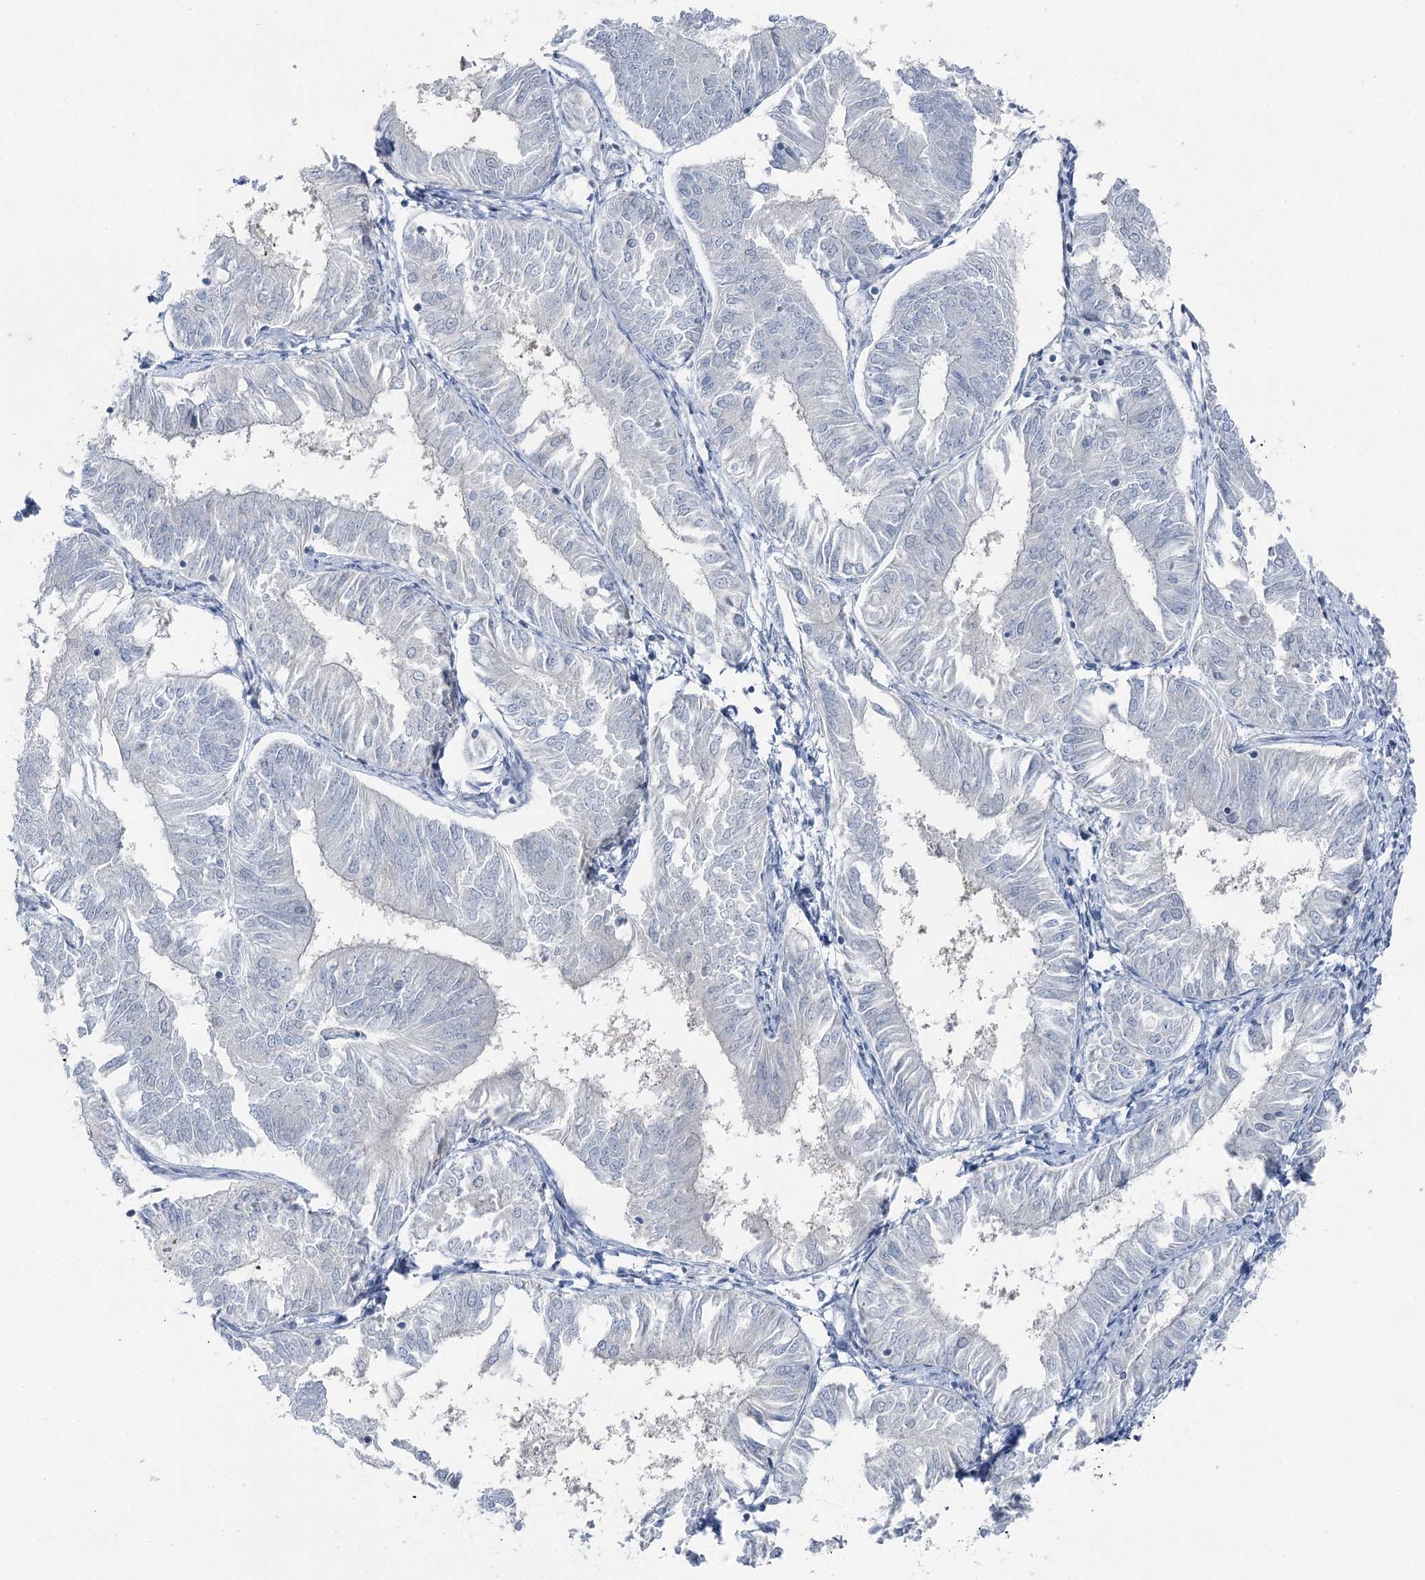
{"staining": {"intensity": "negative", "quantity": "none", "location": "none"}, "tissue": "endometrial cancer", "cell_type": "Tumor cells", "image_type": "cancer", "snomed": [{"axis": "morphology", "description": "Adenocarcinoma, NOS"}, {"axis": "topography", "description": "Endometrium"}], "caption": "Tumor cells show no significant protein positivity in endometrial cancer (adenocarcinoma).", "gene": "STEEP1", "patient": {"sex": "female", "age": 58}}